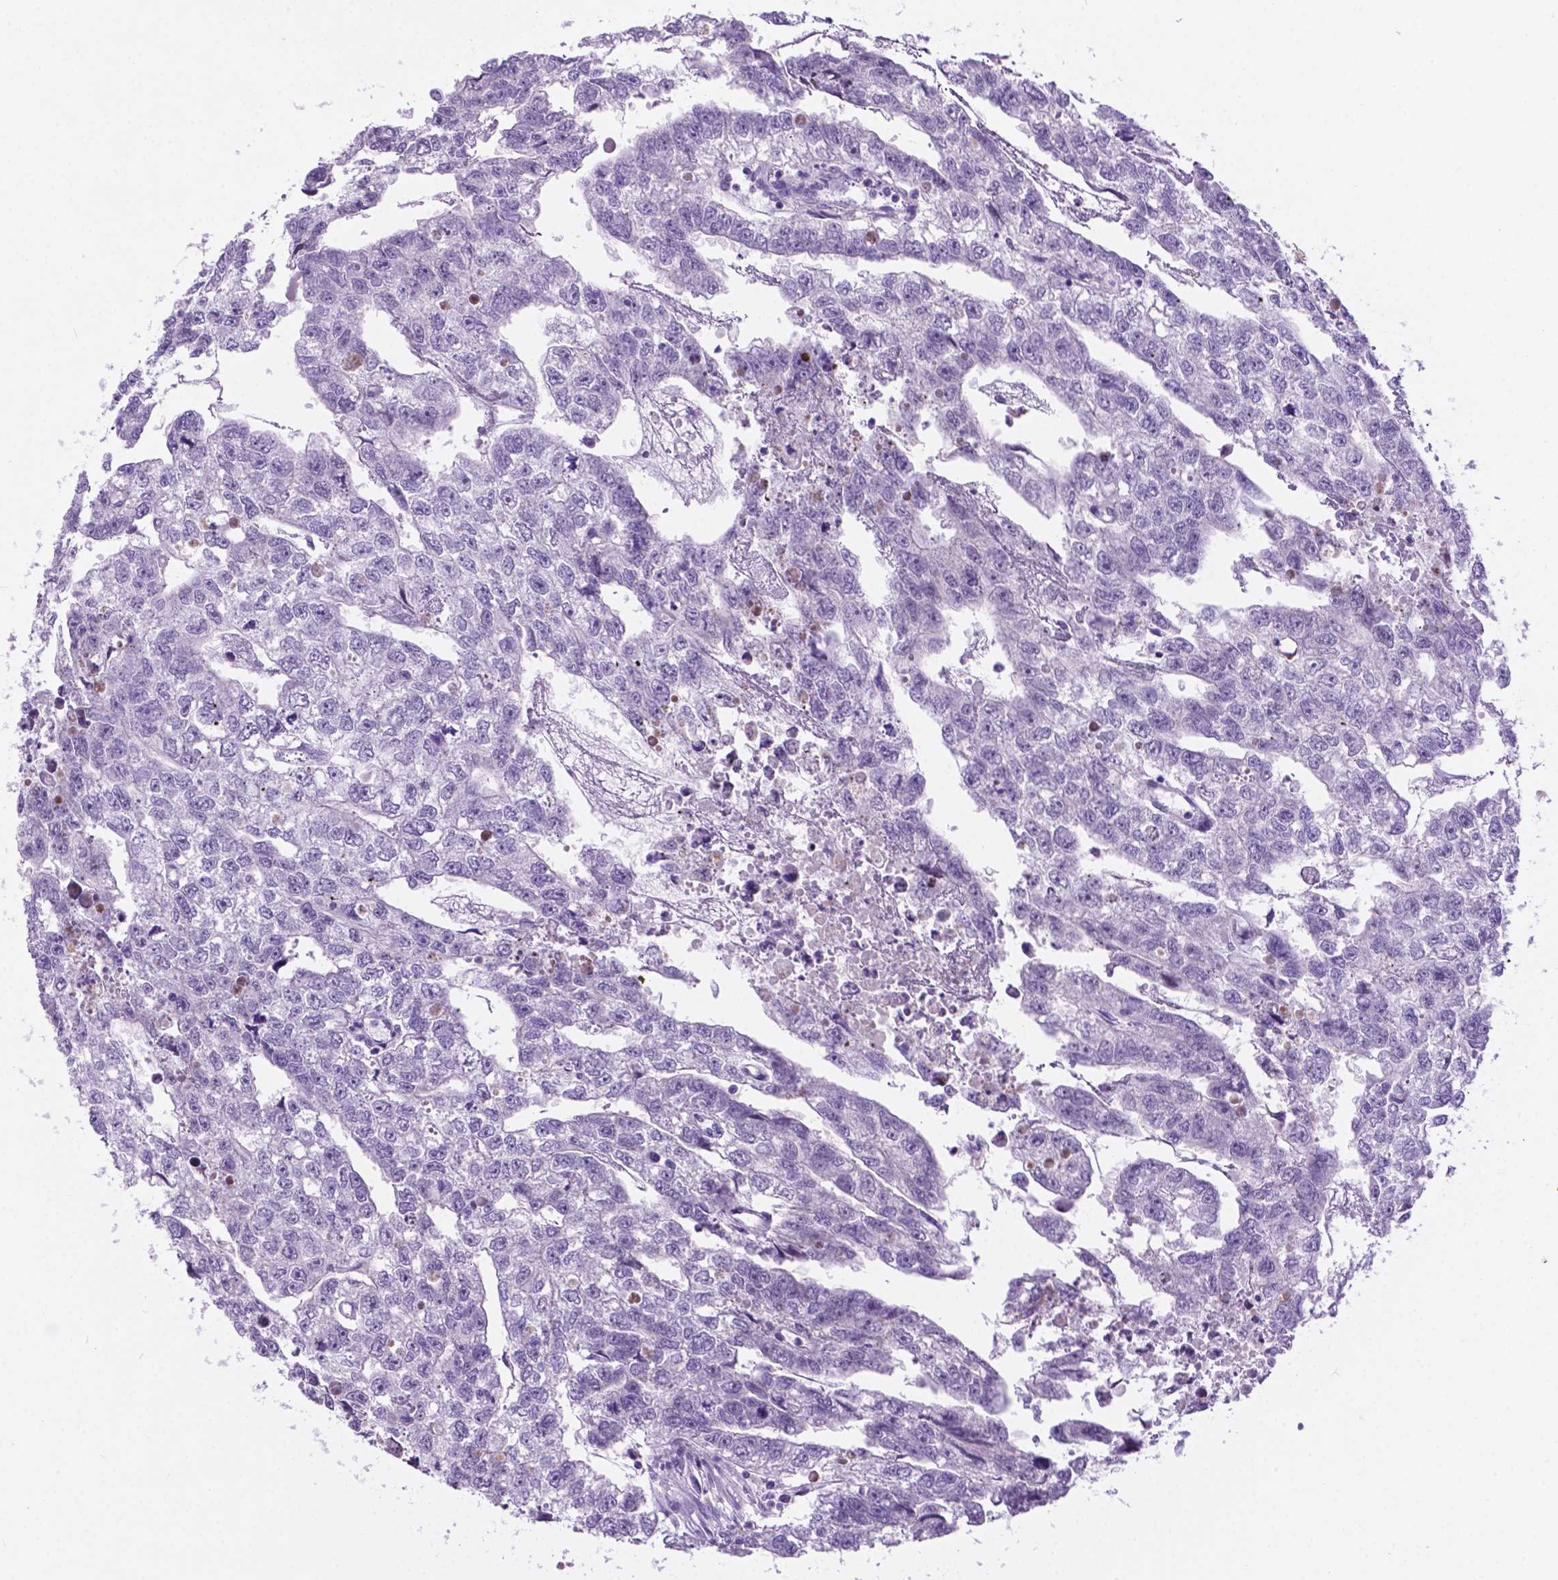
{"staining": {"intensity": "negative", "quantity": "none", "location": "none"}, "tissue": "testis cancer", "cell_type": "Tumor cells", "image_type": "cancer", "snomed": [{"axis": "morphology", "description": "Carcinoma, Embryonal, NOS"}, {"axis": "morphology", "description": "Teratoma, malignant, NOS"}, {"axis": "topography", "description": "Testis"}], "caption": "This is an IHC image of human testis teratoma (malignant). There is no expression in tumor cells.", "gene": "ARMS2", "patient": {"sex": "male", "age": 44}}